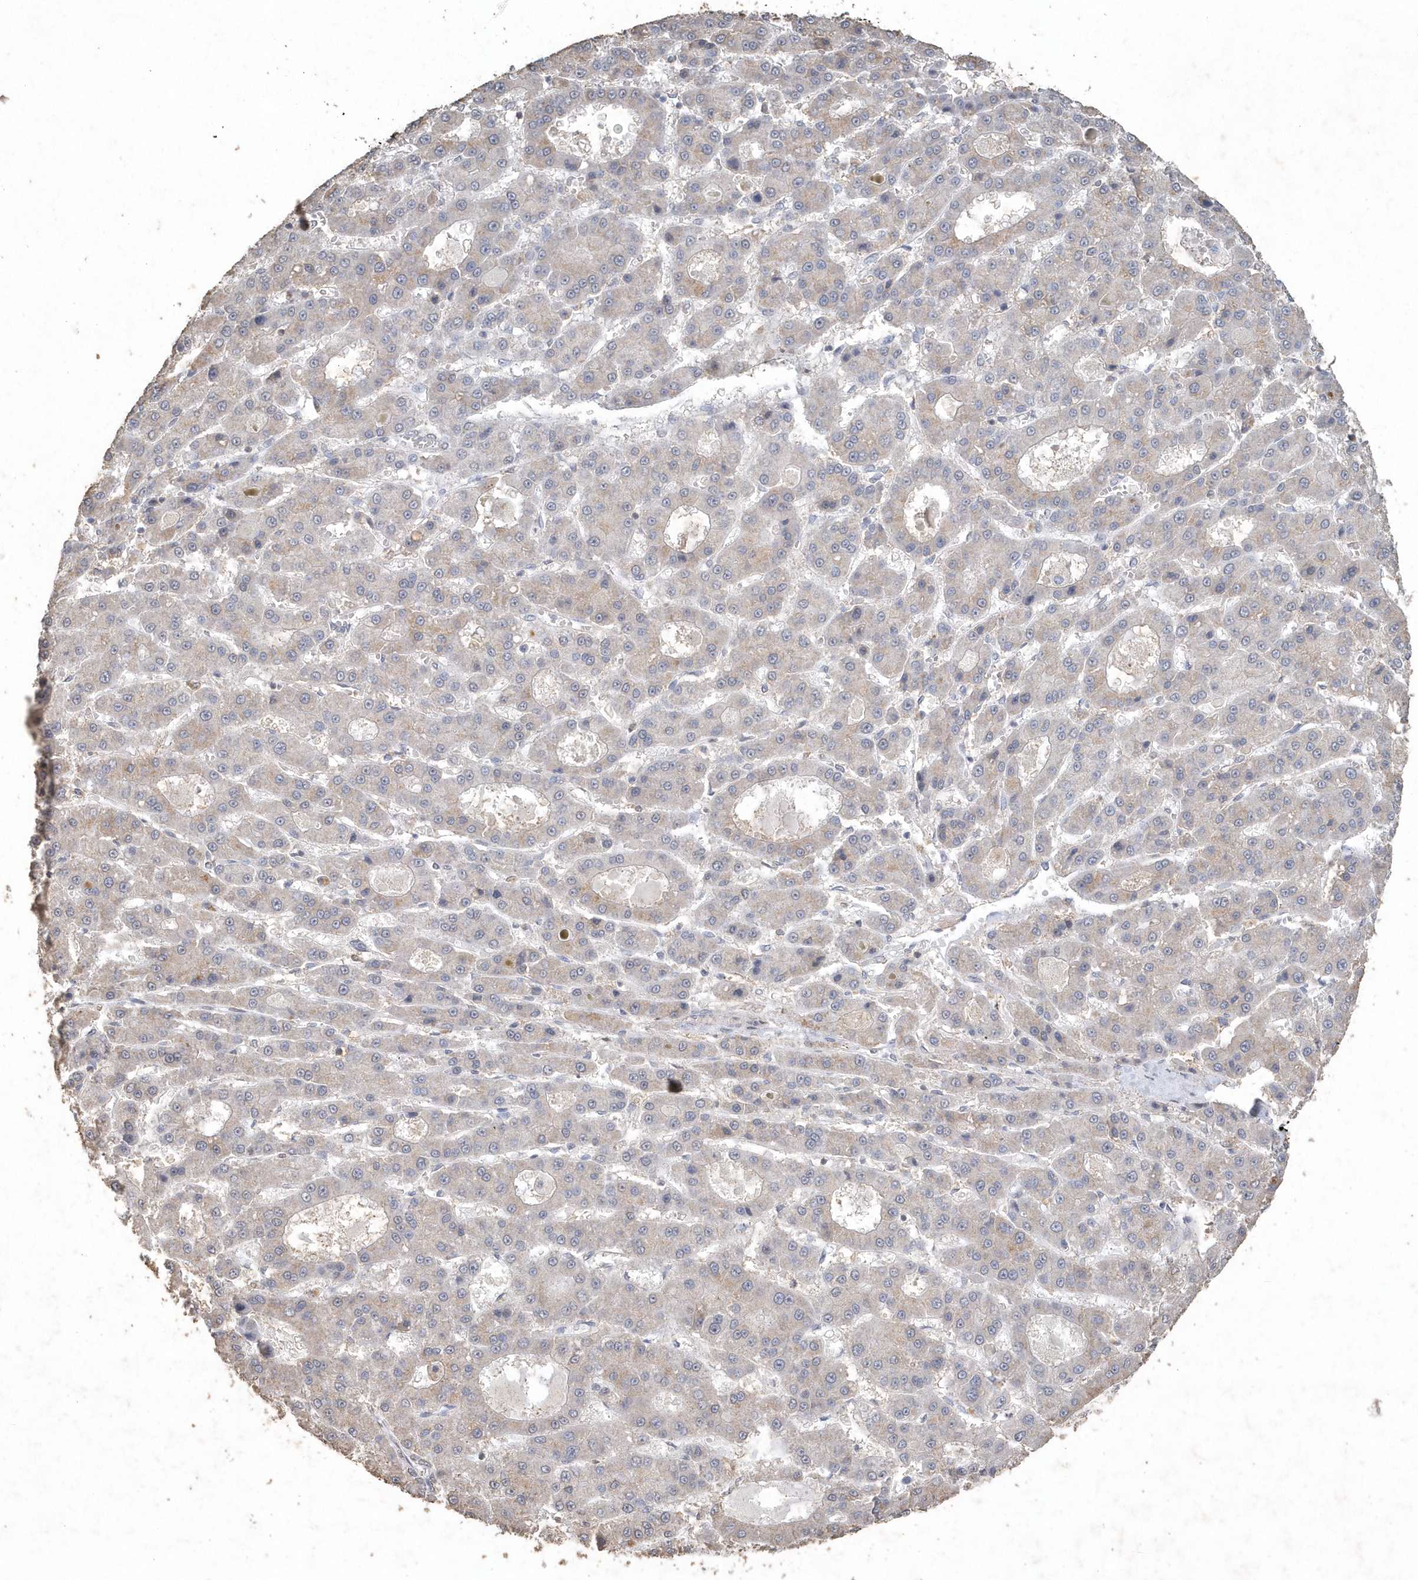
{"staining": {"intensity": "weak", "quantity": "<25%", "location": "cytoplasmic/membranous"}, "tissue": "liver cancer", "cell_type": "Tumor cells", "image_type": "cancer", "snomed": [{"axis": "morphology", "description": "Carcinoma, Hepatocellular, NOS"}, {"axis": "topography", "description": "Liver"}], "caption": "The histopathology image displays no significant expression in tumor cells of hepatocellular carcinoma (liver).", "gene": "PDCD1", "patient": {"sex": "male", "age": 70}}